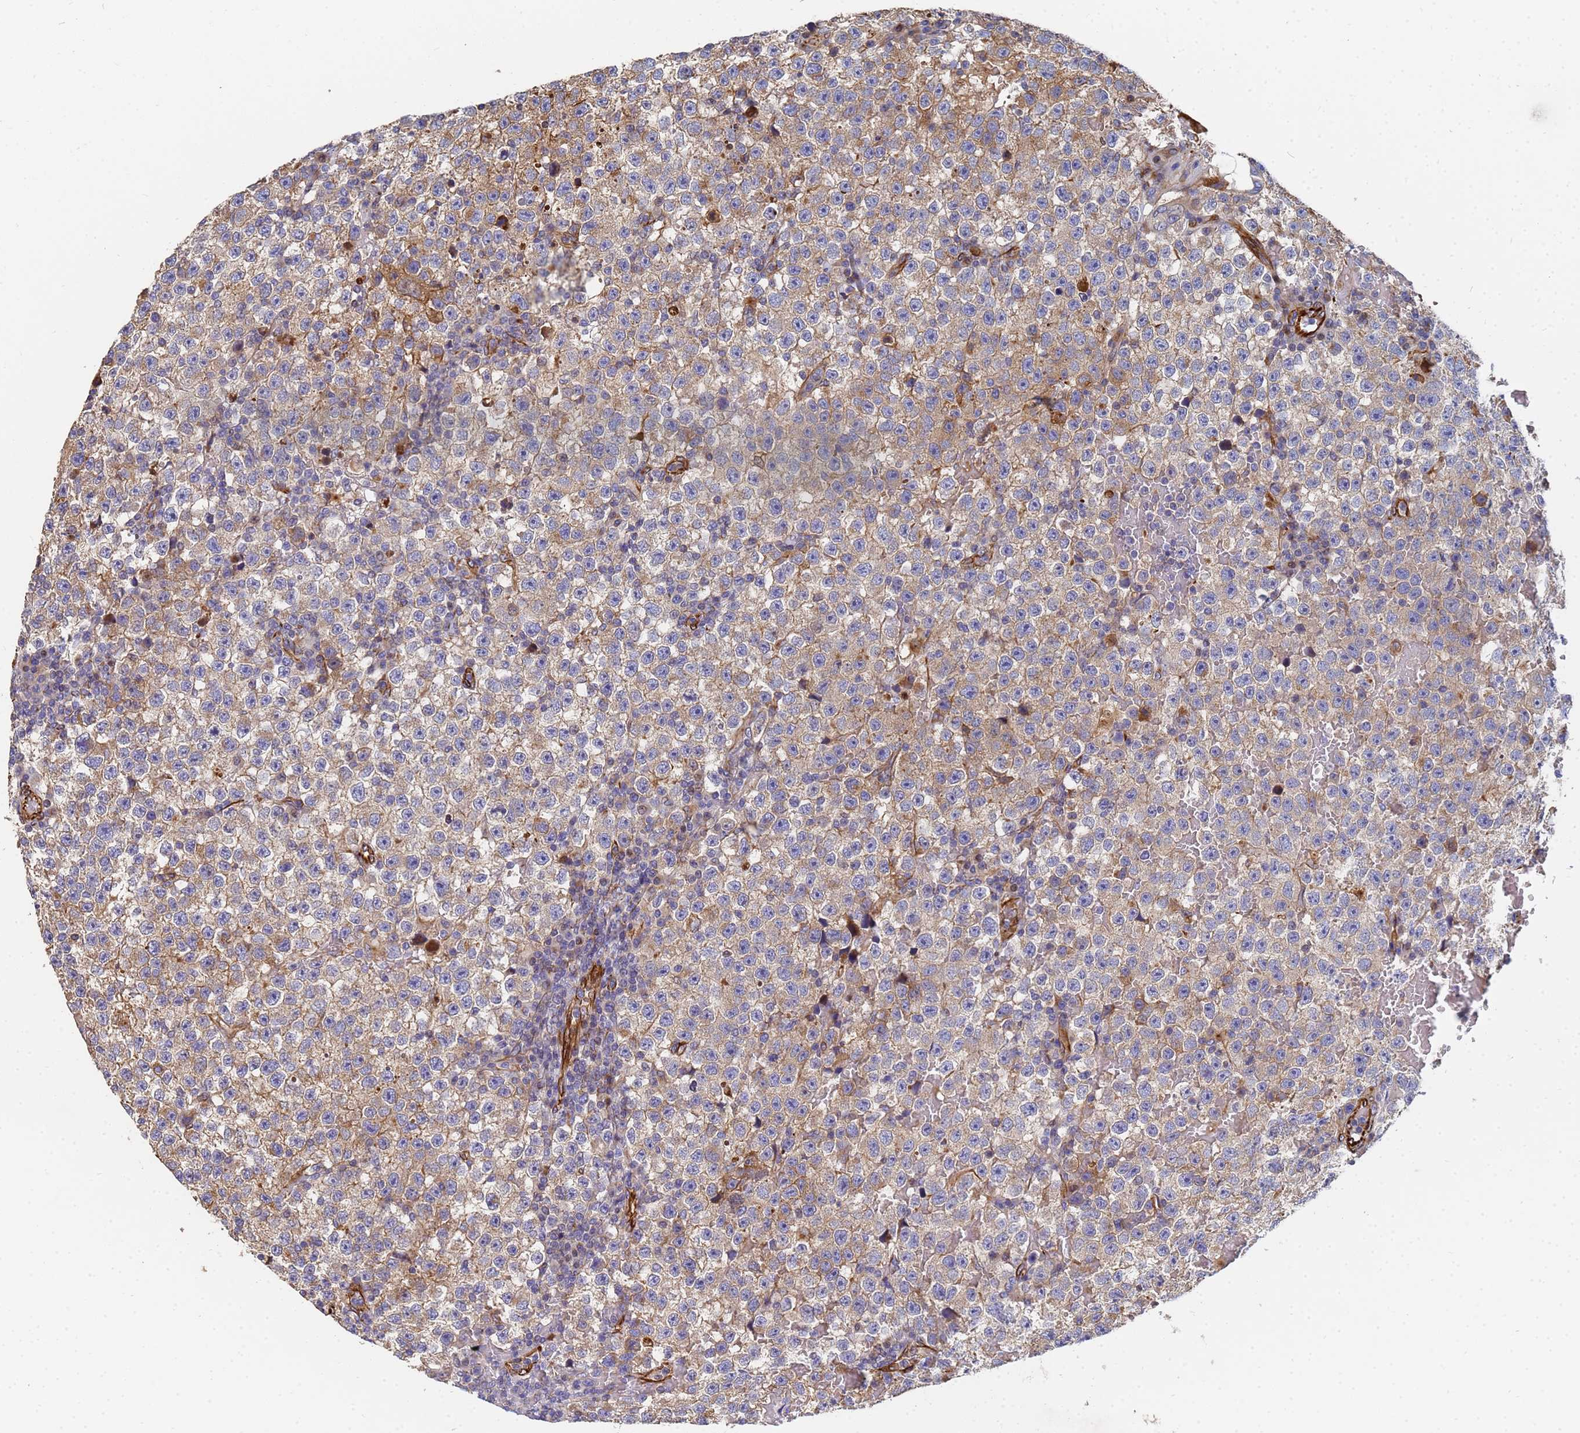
{"staining": {"intensity": "weak", "quantity": ">75%", "location": "cytoplasmic/membranous"}, "tissue": "testis cancer", "cell_type": "Tumor cells", "image_type": "cancer", "snomed": [{"axis": "morphology", "description": "Seminoma, NOS"}, {"axis": "topography", "description": "Testis"}], "caption": "Protein expression analysis of human testis cancer reveals weak cytoplasmic/membranous staining in approximately >75% of tumor cells. The staining is performed using DAB (3,3'-diaminobenzidine) brown chromogen to label protein expression. The nuclei are counter-stained blue using hematoxylin.", "gene": "SYT13", "patient": {"sex": "male", "age": 22}}